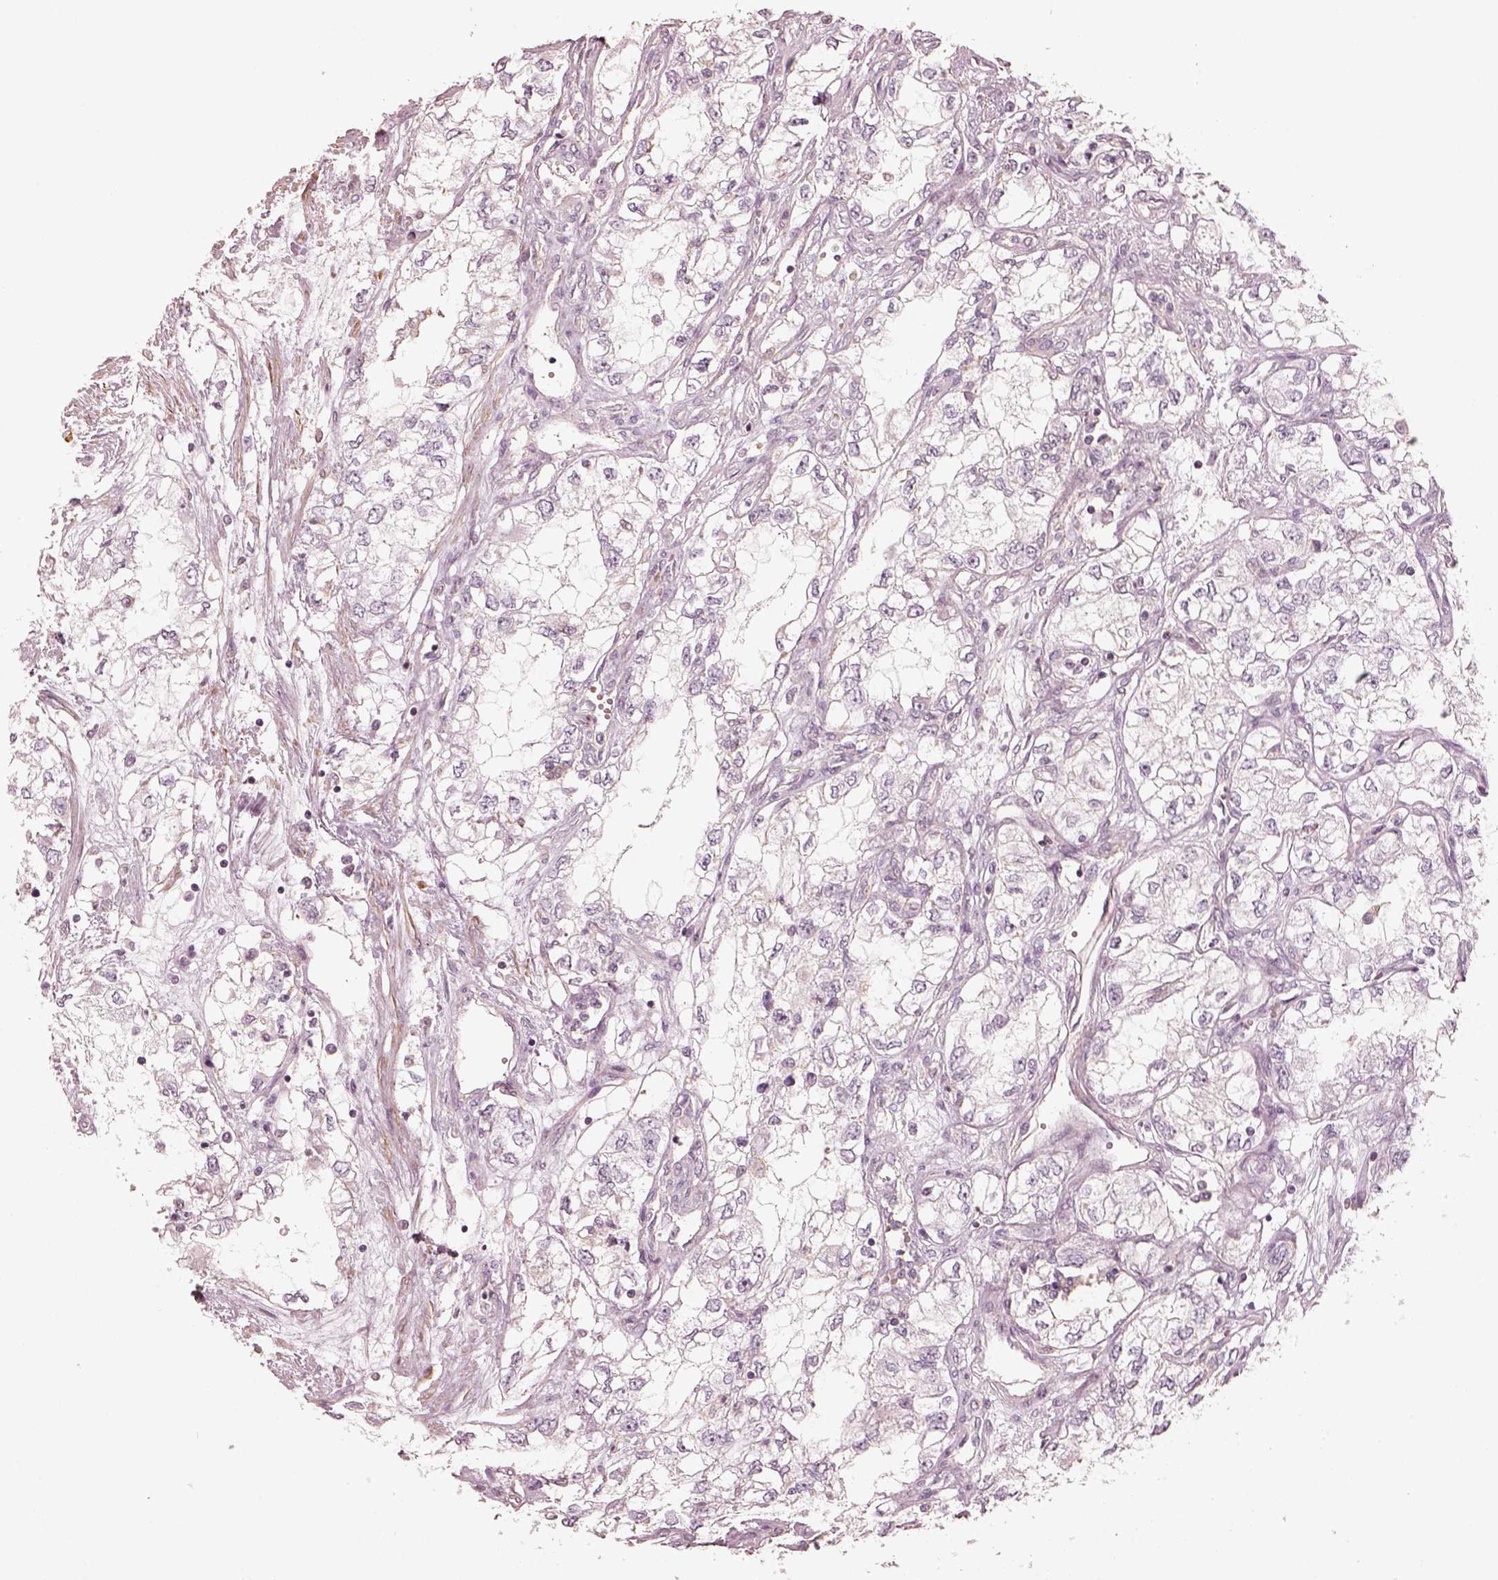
{"staining": {"intensity": "negative", "quantity": "none", "location": "none"}, "tissue": "renal cancer", "cell_type": "Tumor cells", "image_type": "cancer", "snomed": [{"axis": "morphology", "description": "Adenocarcinoma, NOS"}, {"axis": "topography", "description": "Kidney"}], "caption": "The IHC image has no significant expression in tumor cells of renal cancer tissue.", "gene": "PRLHR", "patient": {"sex": "female", "age": 59}}